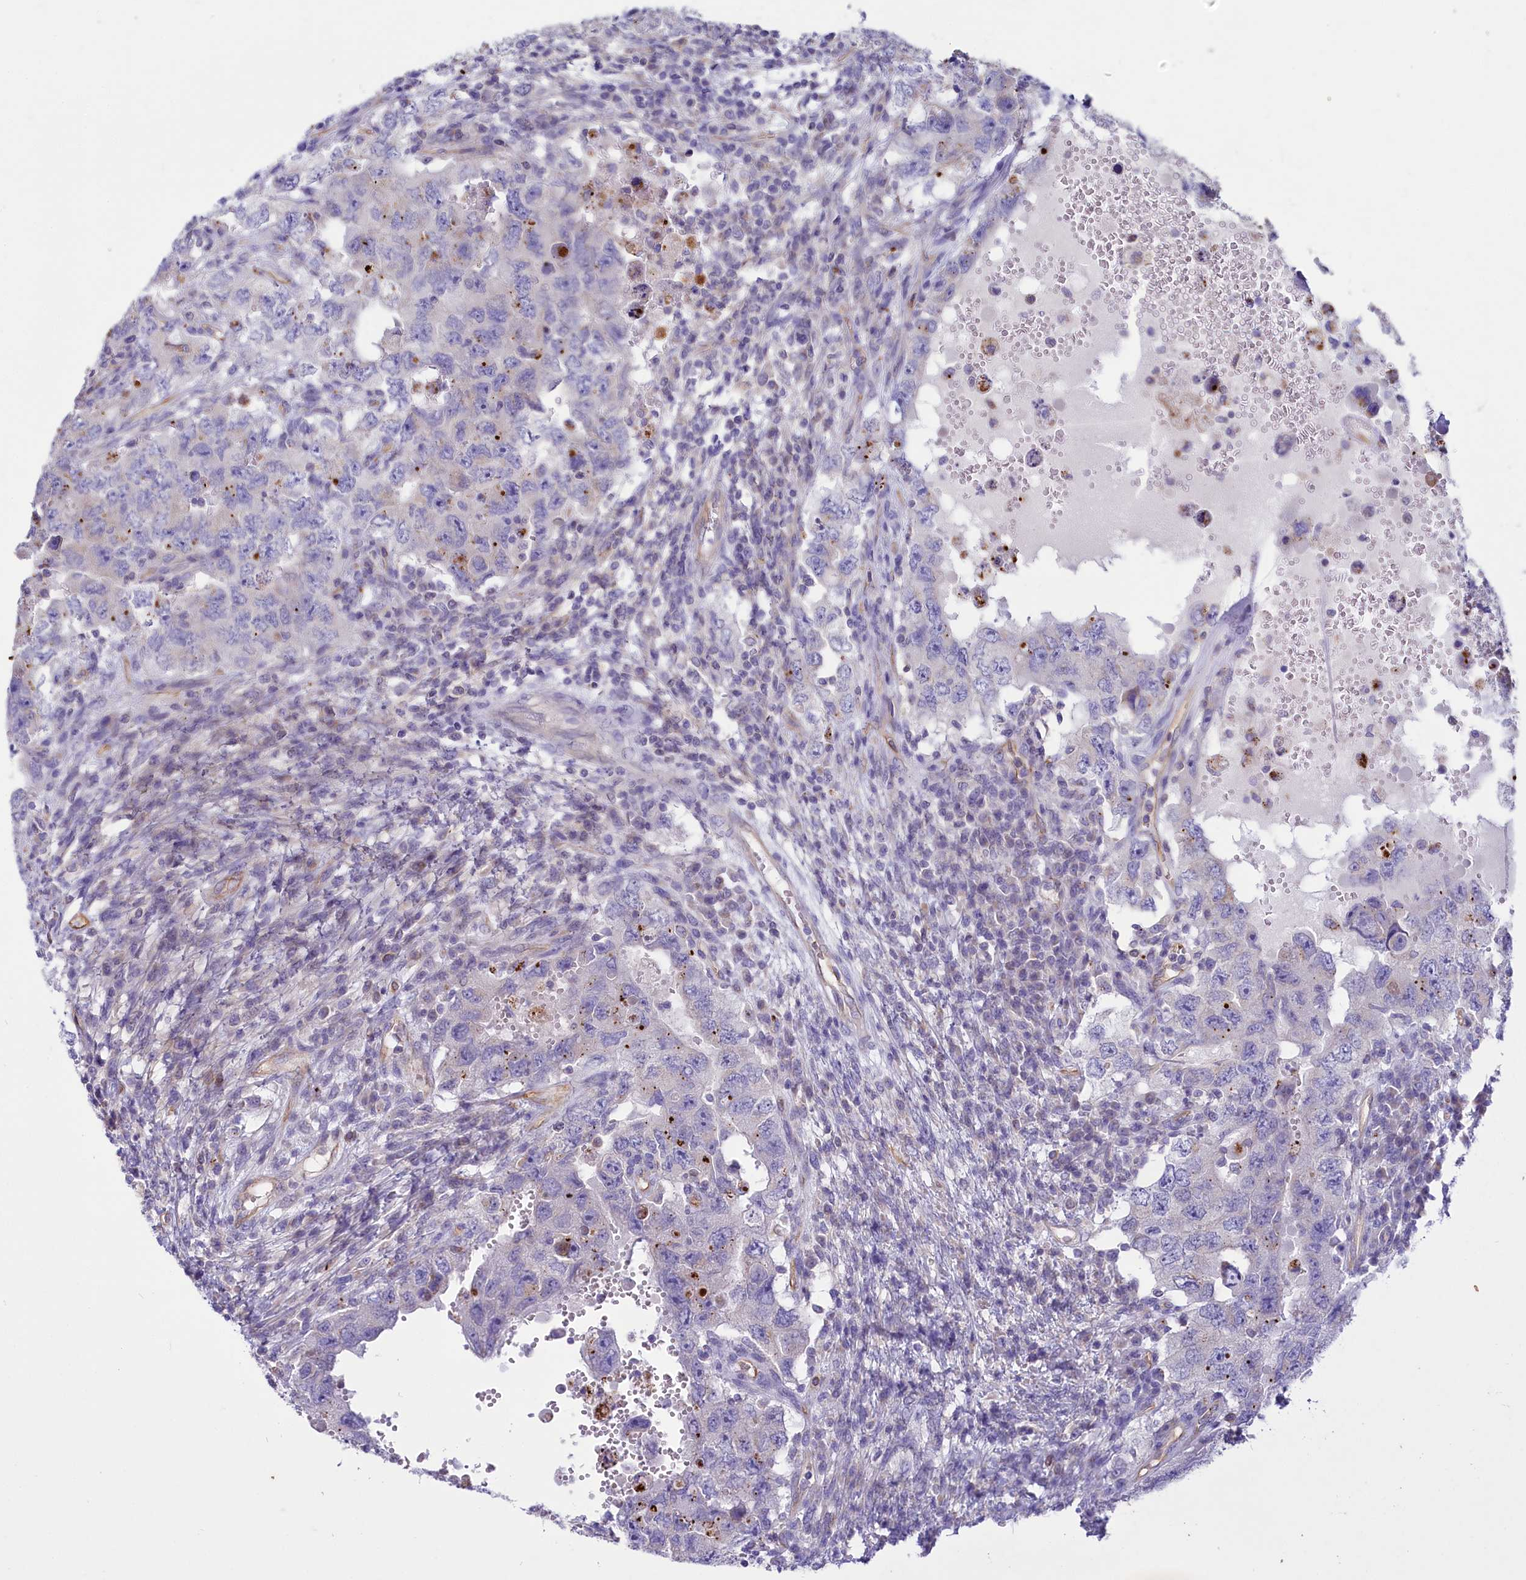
{"staining": {"intensity": "negative", "quantity": "none", "location": "none"}, "tissue": "testis cancer", "cell_type": "Tumor cells", "image_type": "cancer", "snomed": [{"axis": "morphology", "description": "Carcinoma, Embryonal, NOS"}, {"axis": "topography", "description": "Testis"}], "caption": "Immunohistochemistry (IHC) micrograph of testis cancer (embryonal carcinoma) stained for a protein (brown), which demonstrates no expression in tumor cells.", "gene": "LMOD3", "patient": {"sex": "male", "age": 26}}